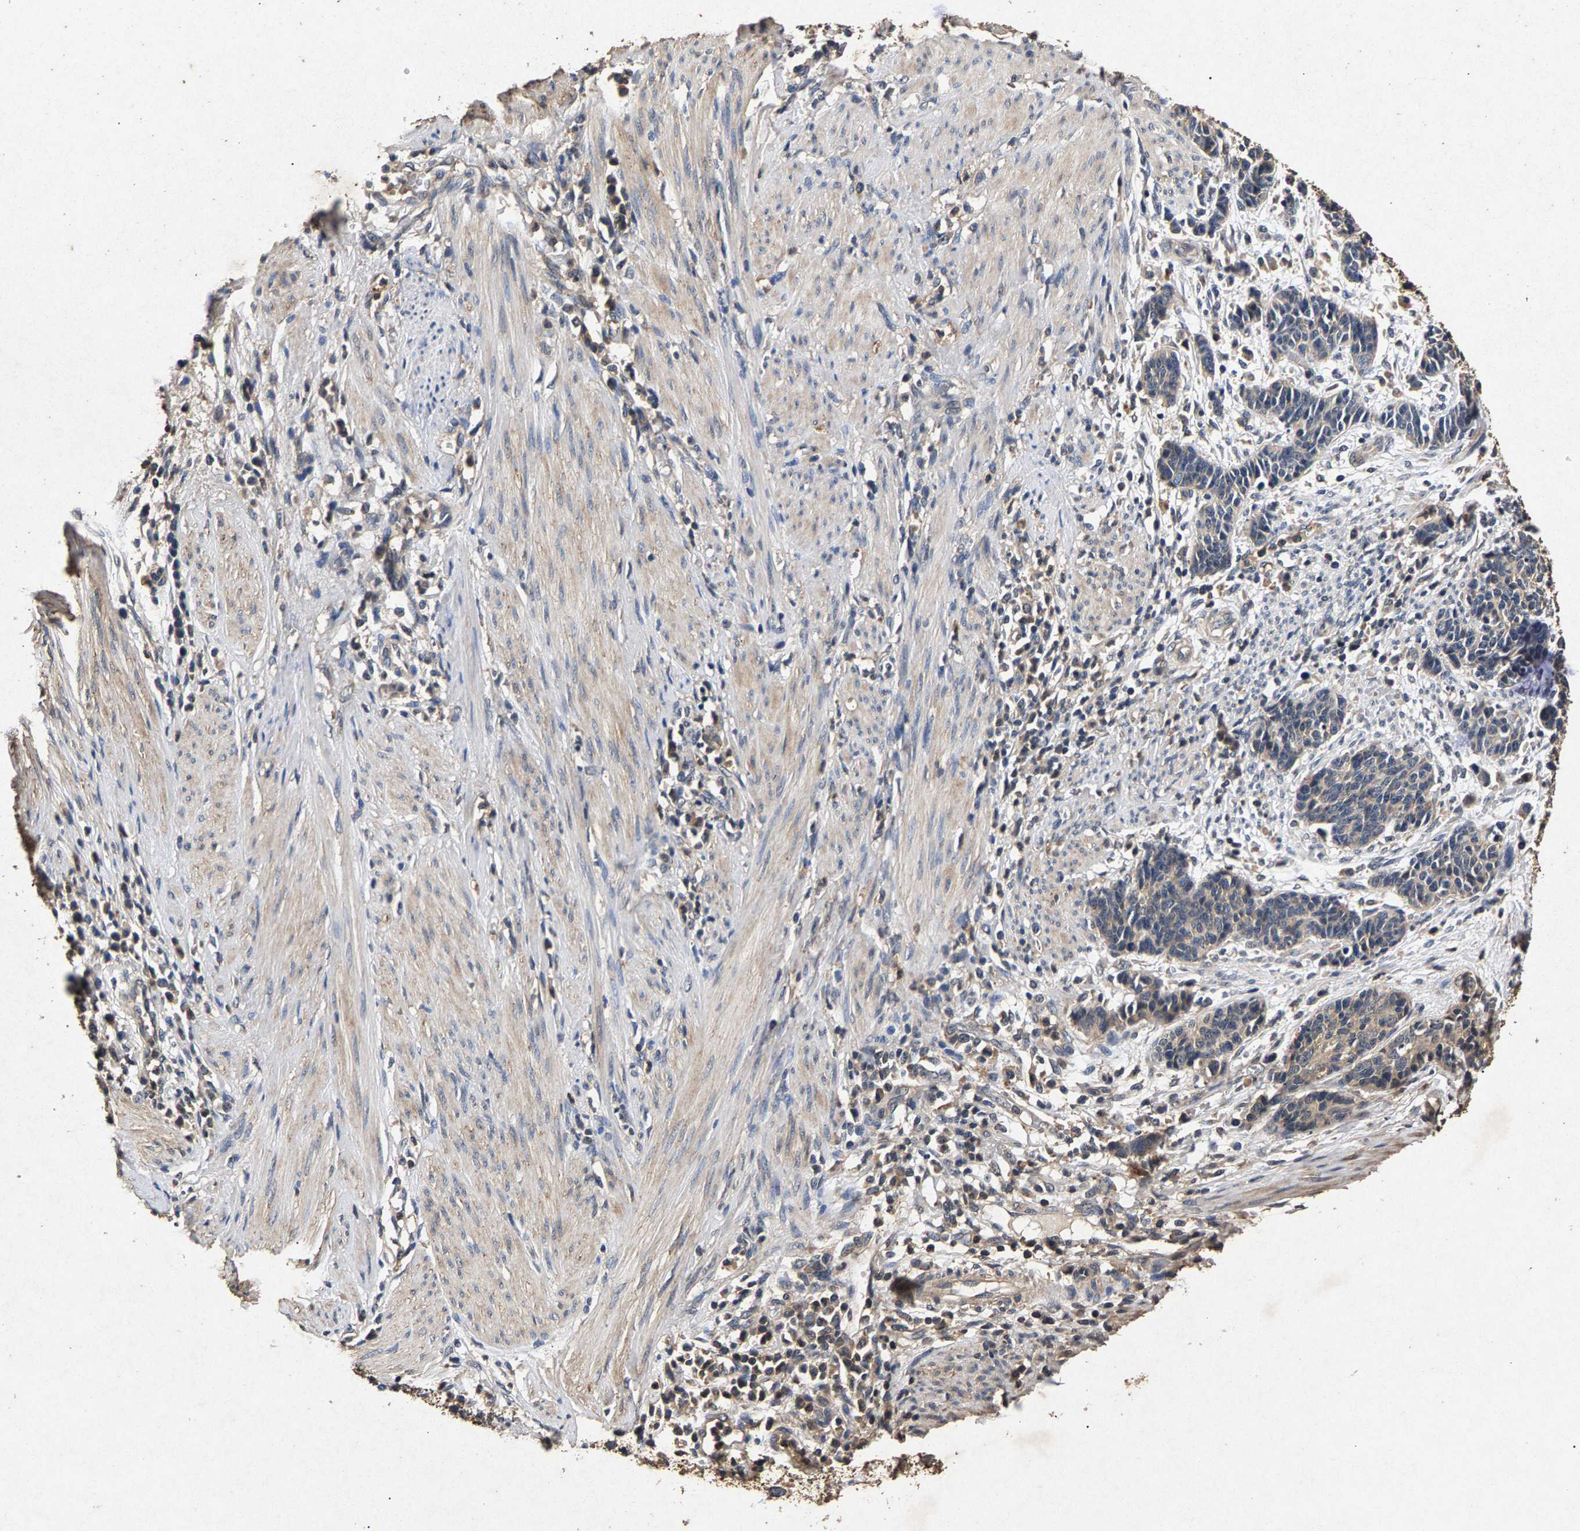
{"staining": {"intensity": "weak", "quantity": "<25%", "location": "cytoplasmic/membranous"}, "tissue": "cervical cancer", "cell_type": "Tumor cells", "image_type": "cancer", "snomed": [{"axis": "morphology", "description": "Squamous cell carcinoma, NOS"}, {"axis": "topography", "description": "Cervix"}], "caption": "This photomicrograph is of squamous cell carcinoma (cervical) stained with immunohistochemistry (IHC) to label a protein in brown with the nuclei are counter-stained blue. There is no staining in tumor cells. (DAB (3,3'-diaminobenzidine) immunohistochemistry visualized using brightfield microscopy, high magnification).", "gene": "PPP1CC", "patient": {"sex": "female", "age": 35}}